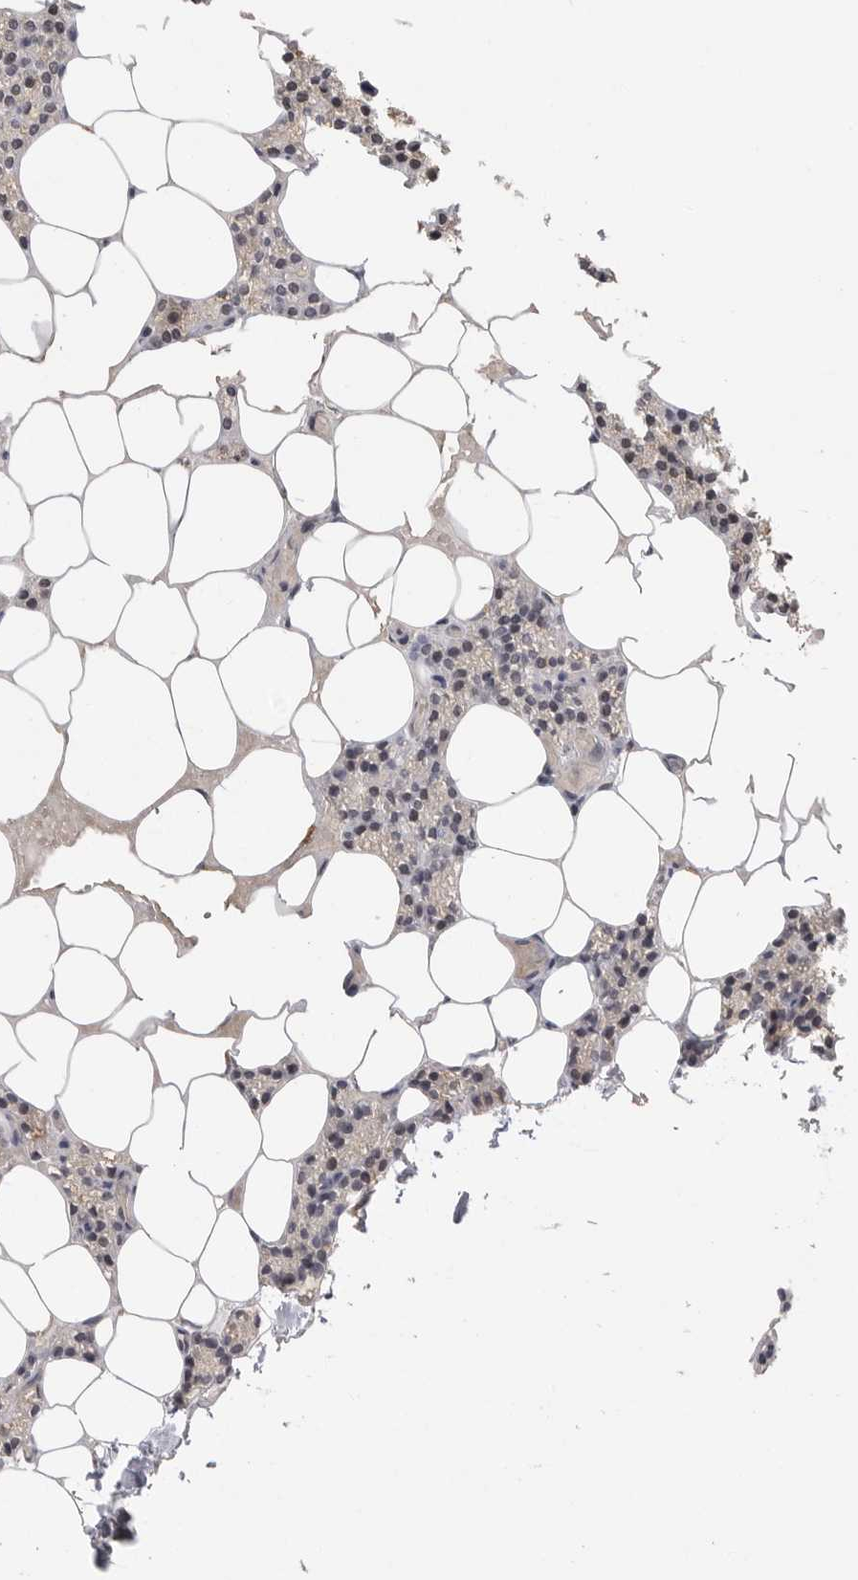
{"staining": {"intensity": "negative", "quantity": "none", "location": "none"}, "tissue": "parathyroid gland", "cell_type": "Glandular cells", "image_type": "normal", "snomed": [{"axis": "morphology", "description": "Normal tissue, NOS"}, {"axis": "topography", "description": "Parathyroid gland"}], "caption": "This is a image of immunohistochemistry staining of unremarkable parathyroid gland, which shows no positivity in glandular cells.", "gene": "PLEKHF1", "patient": {"sex": "male", "age": 75}}